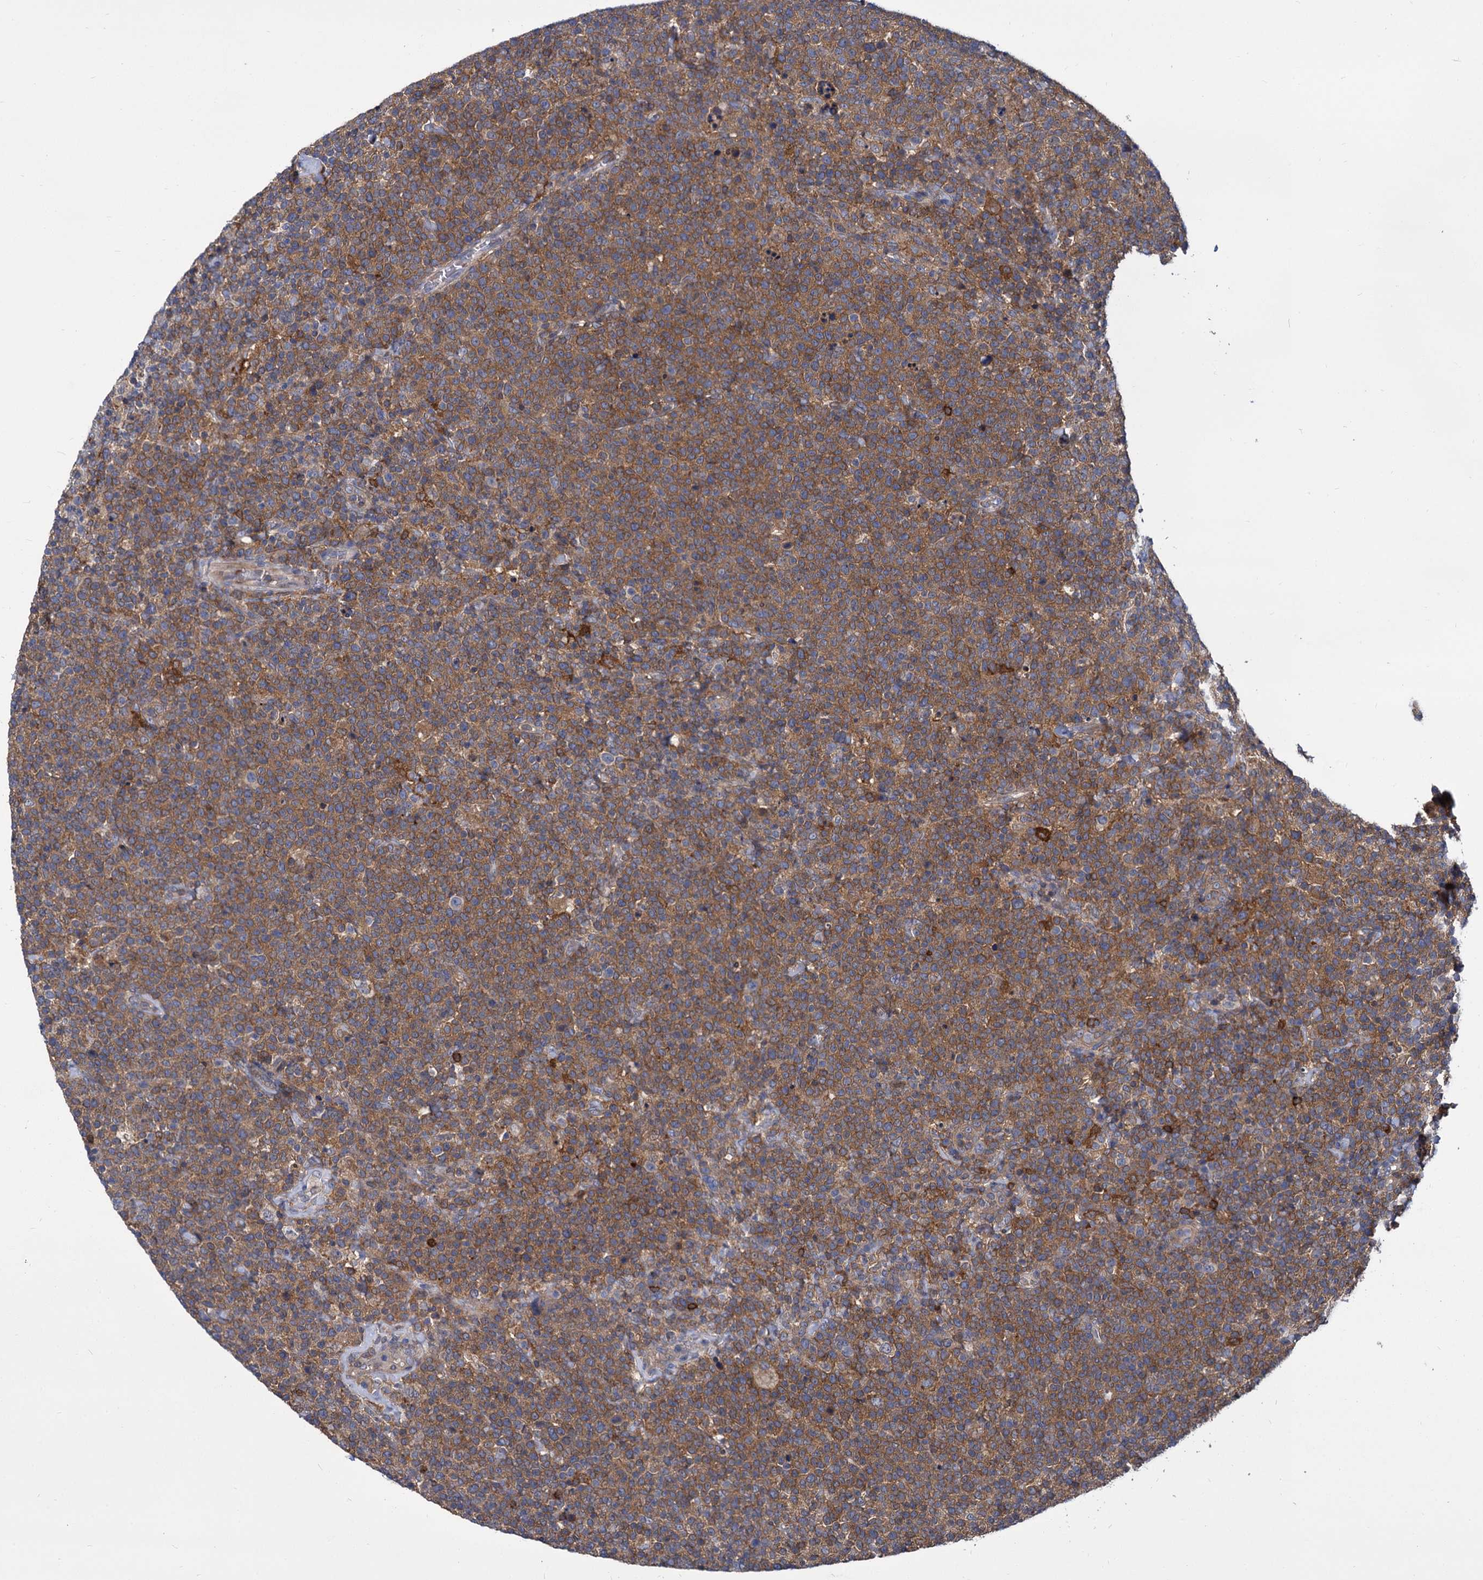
{"staining": {"intensity": "moderate", "quantity": ">75%", "location": "cytoplasmic/membranous"}, "tissue": "lymphoma", "cell_type": "Tumor cells", "image_type": "cancer", "snomed": [{"axis": "morphology", "description": "Malignant lymphoma, non-Hodgkin's type, High grade"}, {"axis": "topography", "description": "Lymph node"}], "caption": "DAB (3,3'-diaminobenzidine) immunohistochemical staining of human lymphoma shows moderate cytoplasmic/membranous protein staining in about >75% of tumor cells.", "gene": "GCLC", "patient": {"sex": "male", "age": 61}}